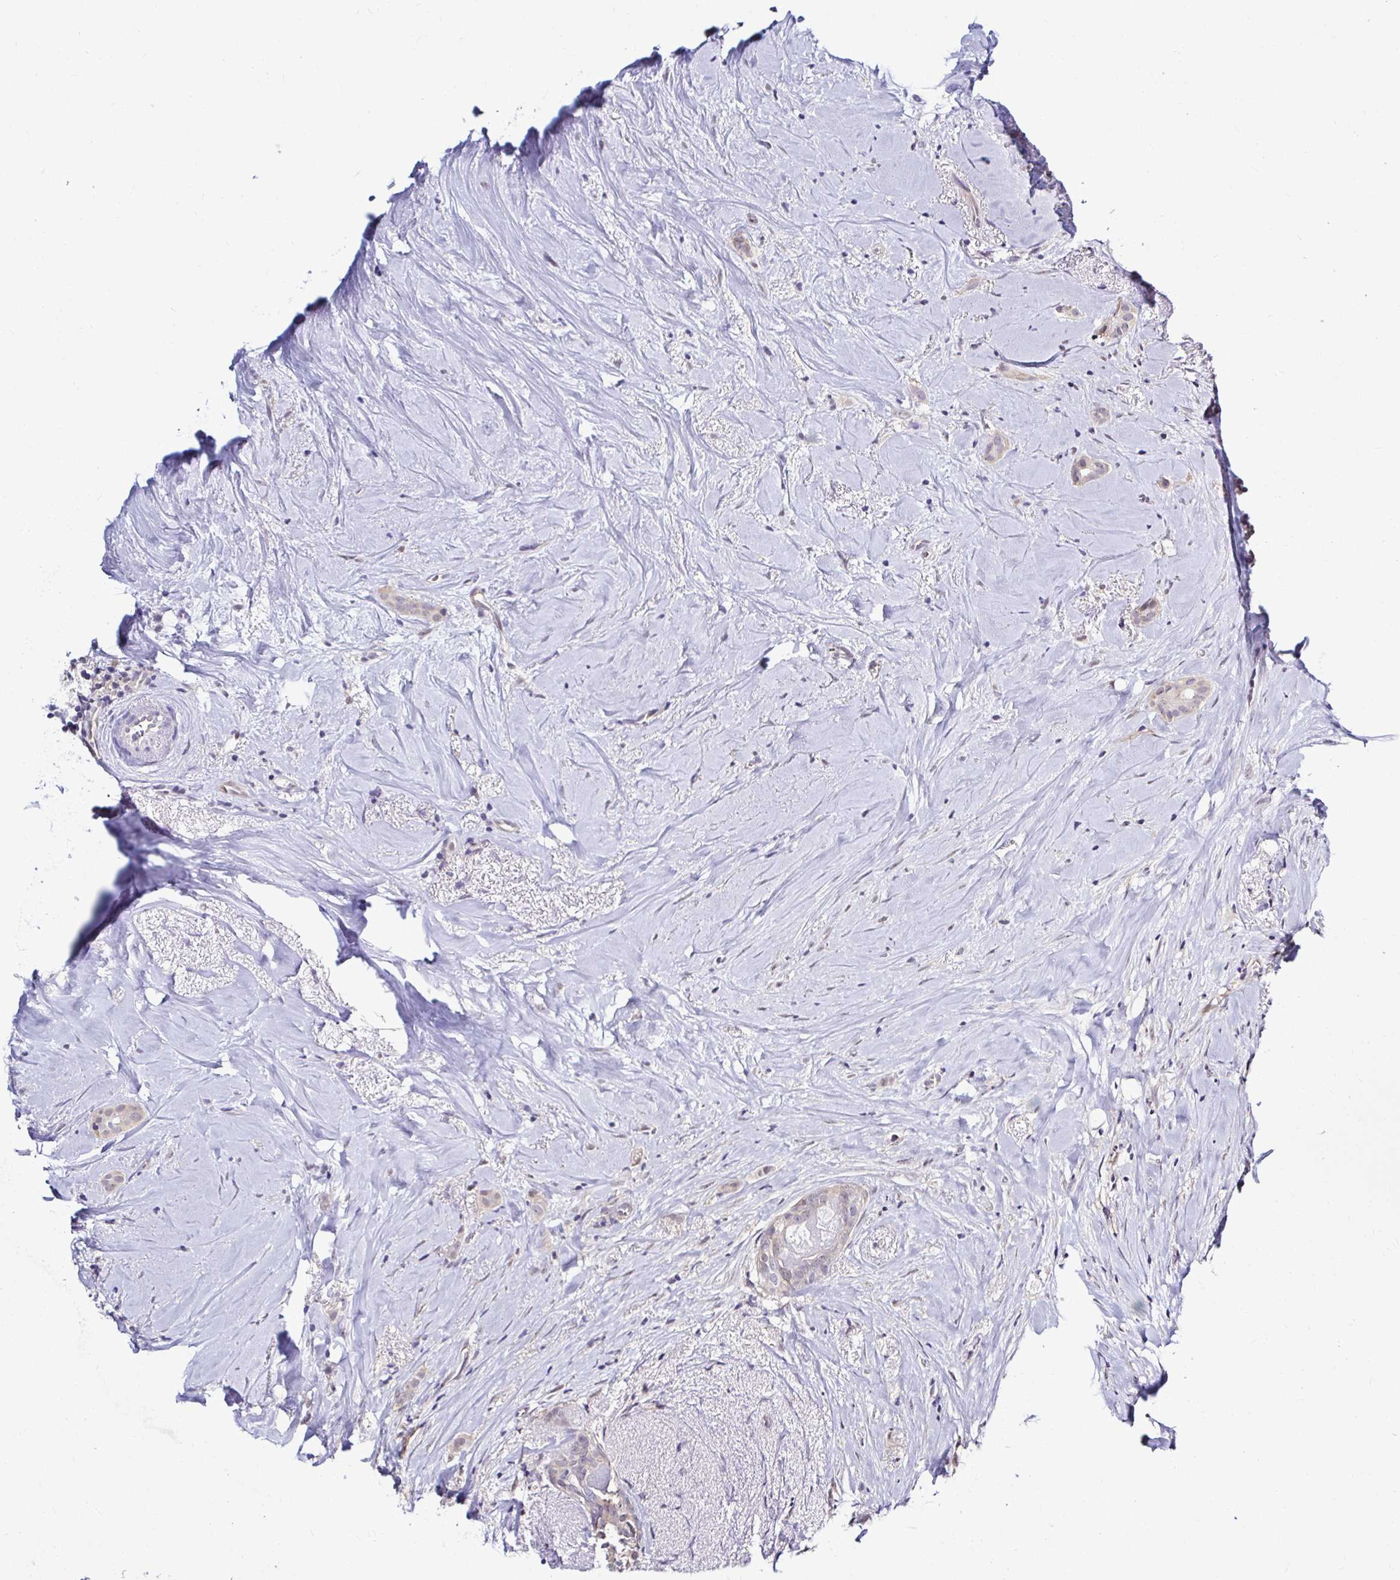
{"staining": {"intensity": "negative", "quantity": "none", "location": "none"}, "tissue": "breast cancer", "cell_type": "Tumor cells", "image_type": "cancer", "snomed": [{"axis": "morphology", "description": "Duct carcinoma"}, {"axis": "topography", "description": "Breast"}], "caption": "This is an IHC photomicrograph of breast cancer. There is no staining in tumor cells.", "gene": "PSMD3", "patient": {"sex": "female", "age": 65}}